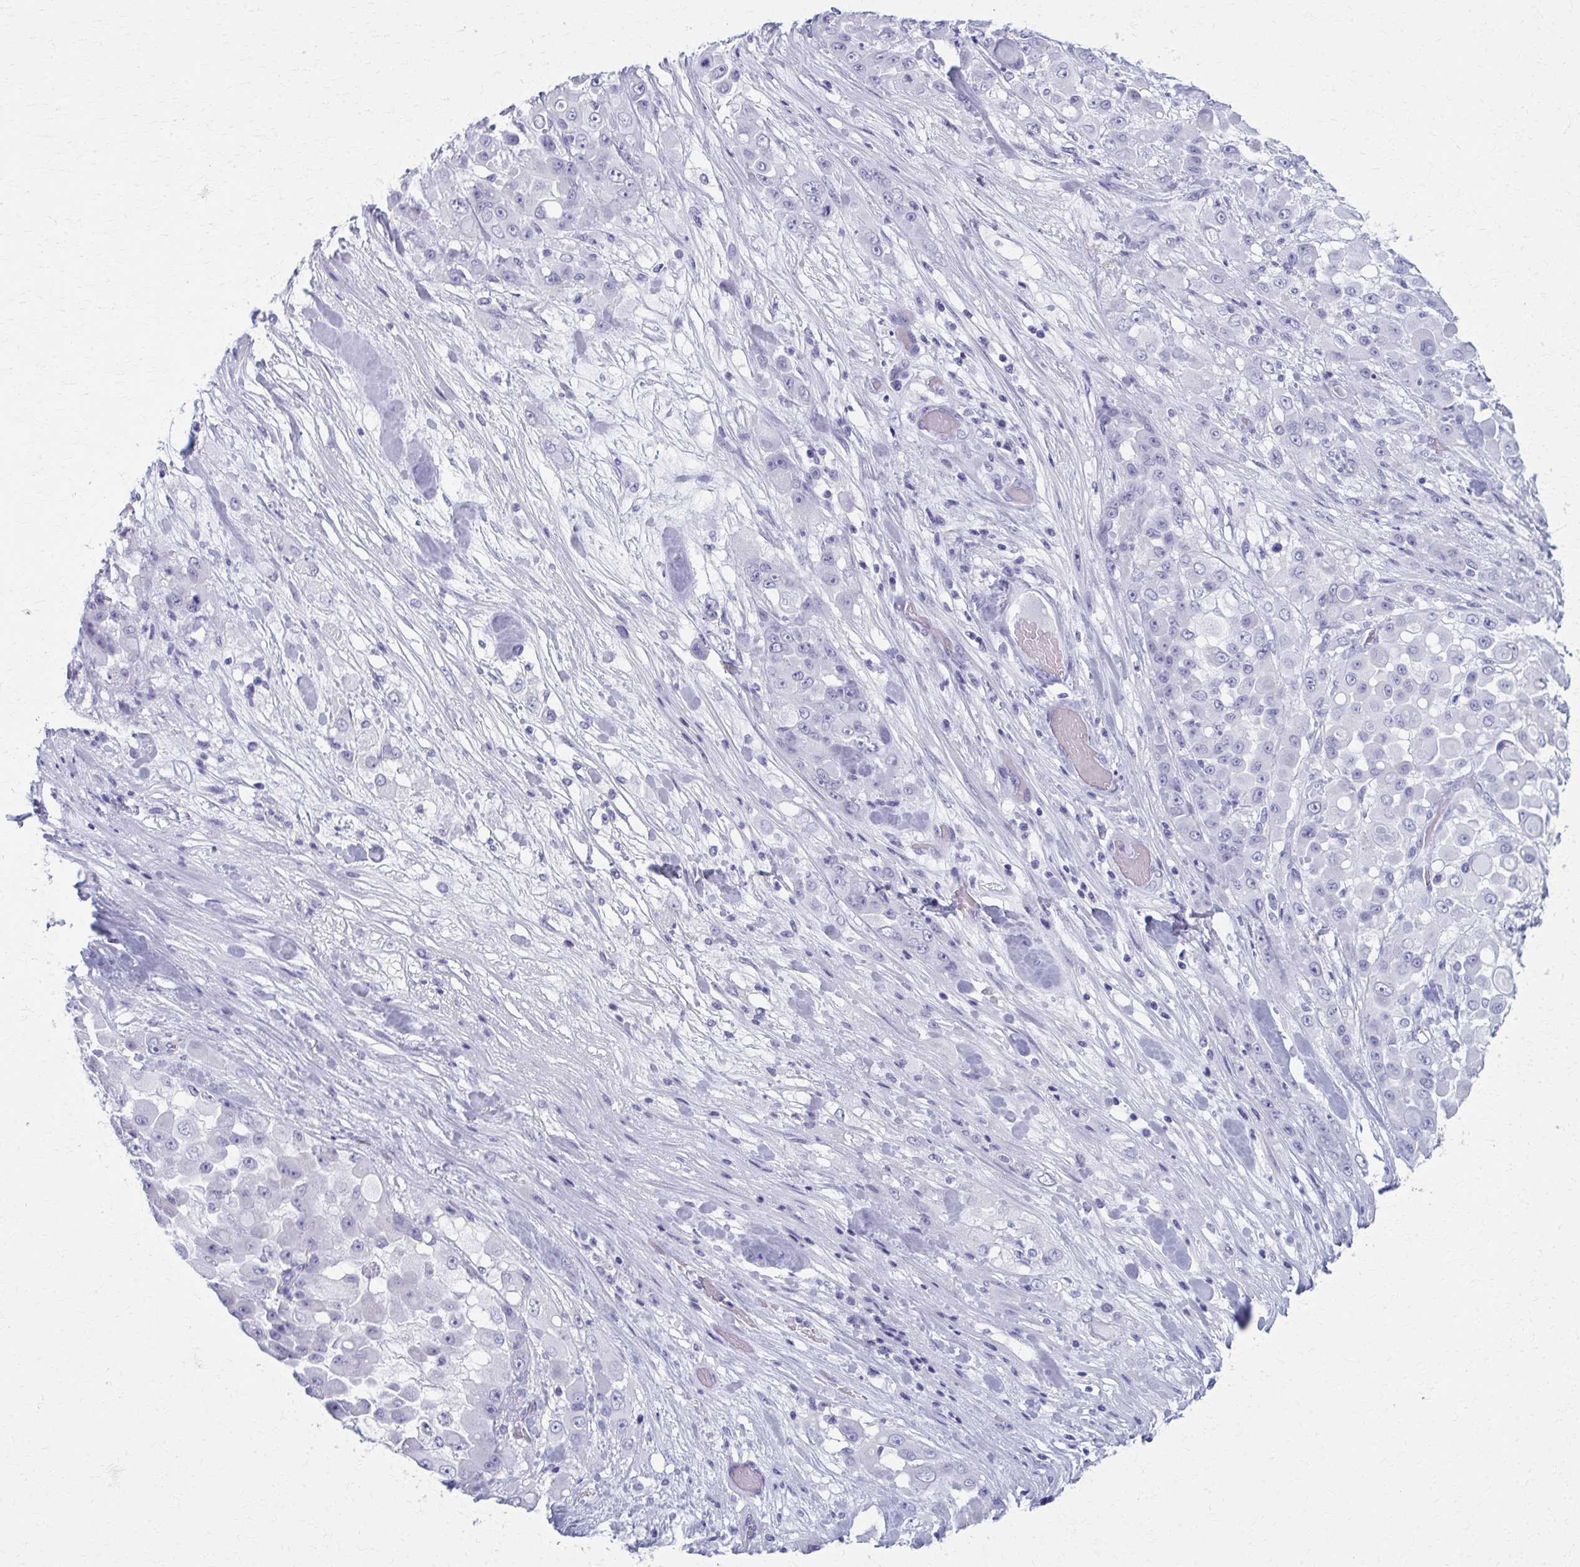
{"staining": {"intensity": "negative", "quantity": "none", "location": "none"}, "tissue": "stomach cancer", "cell_type": "Tumor cells", "image_type": "cancer", "snomed": [{"axis": "morphology", "description": "Adenocarcinoma, NOS"}, {"axis": "topography", "description": "Stomach"}], "caption": "Tumor cells are negative for brown protein staining in adenocarcinoma (stomach).", "gene": "MPLKIP", "patient": {"sex": "female", "age": 76}}